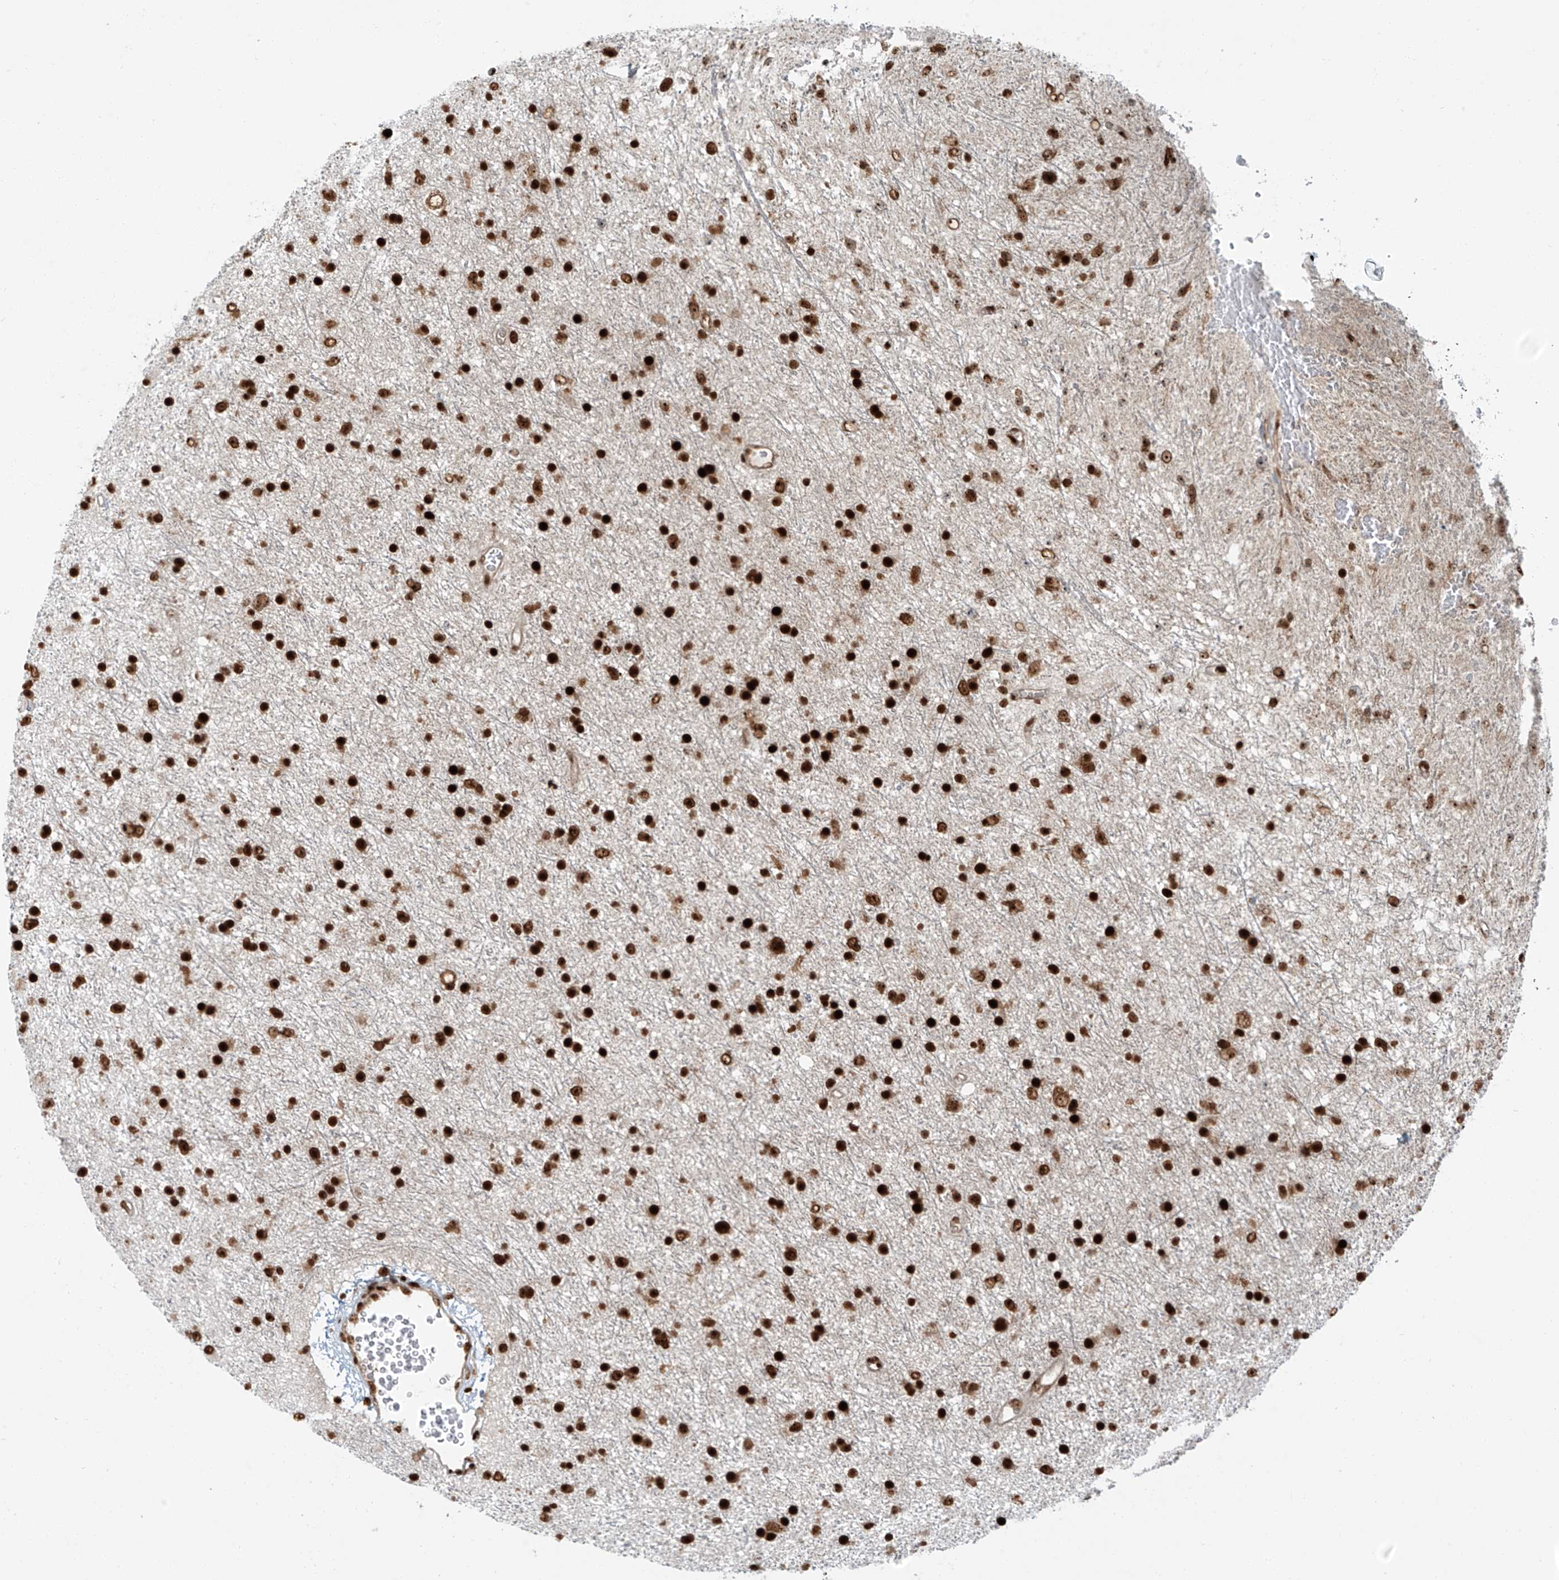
{"staining": {"intensity": "strong", "quantity": ">75%", "location": "nuclear"}, "tissue": "glioma", "cell_type": "Tumor cells", "image_type": "cancer", "snomed": [{"axis": "morphology", "description": "Glioma, malignant, Low grade"}, {"axis": "topography", "description": "Cerebral cortex"}], "caption": "Glioma stained with a brown dye demonstrates strong nuclear positive positivity in approximately >75% of tumor cells.", "gene": "FAM193B", "patient": {"sex": "female", "age": 39}}